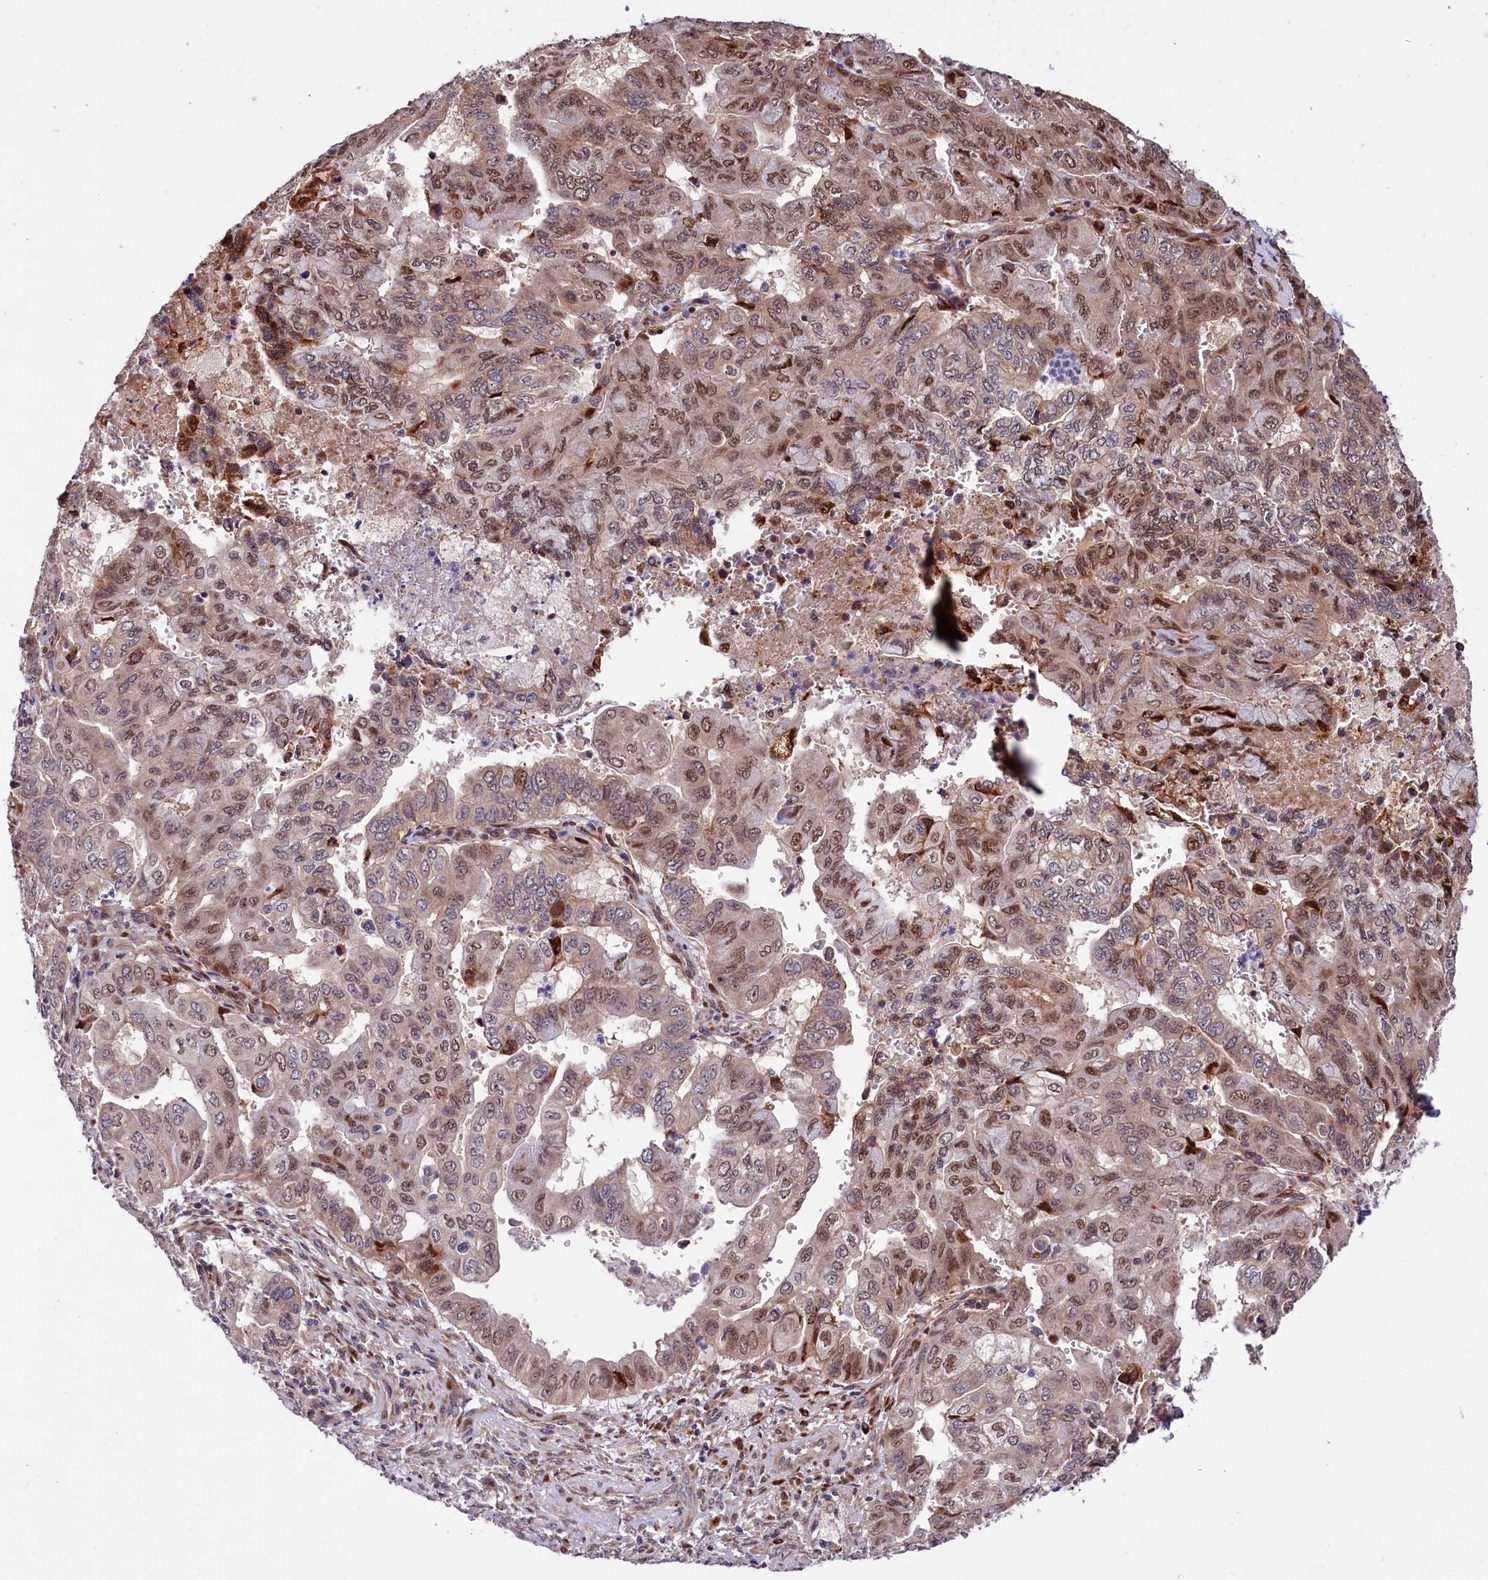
{"staining": {"intensity": "moderate", "quantity": ">75%", "location": "cytoplasmic/membranous,nuclear"}, "tissue": "pancreatic cancer", "cell_type": "Tumor cells", "image_type": "cancer", "snomed": [{"axis": "morphology", "description": "Adenocarcinoma, NOS"}, {"axis": "topography", "description": "Pancreas"}], "caption": "This micrograph displays immunohistochemistry staining of pancreatic cancer (adenocarcinoma), with medium moderate cytoplasmic/membranous and nuclear positivity in about >75% of tumor cells.", "gene": "PDZRN3", "patient": {"sex": "male", "age": 51}}